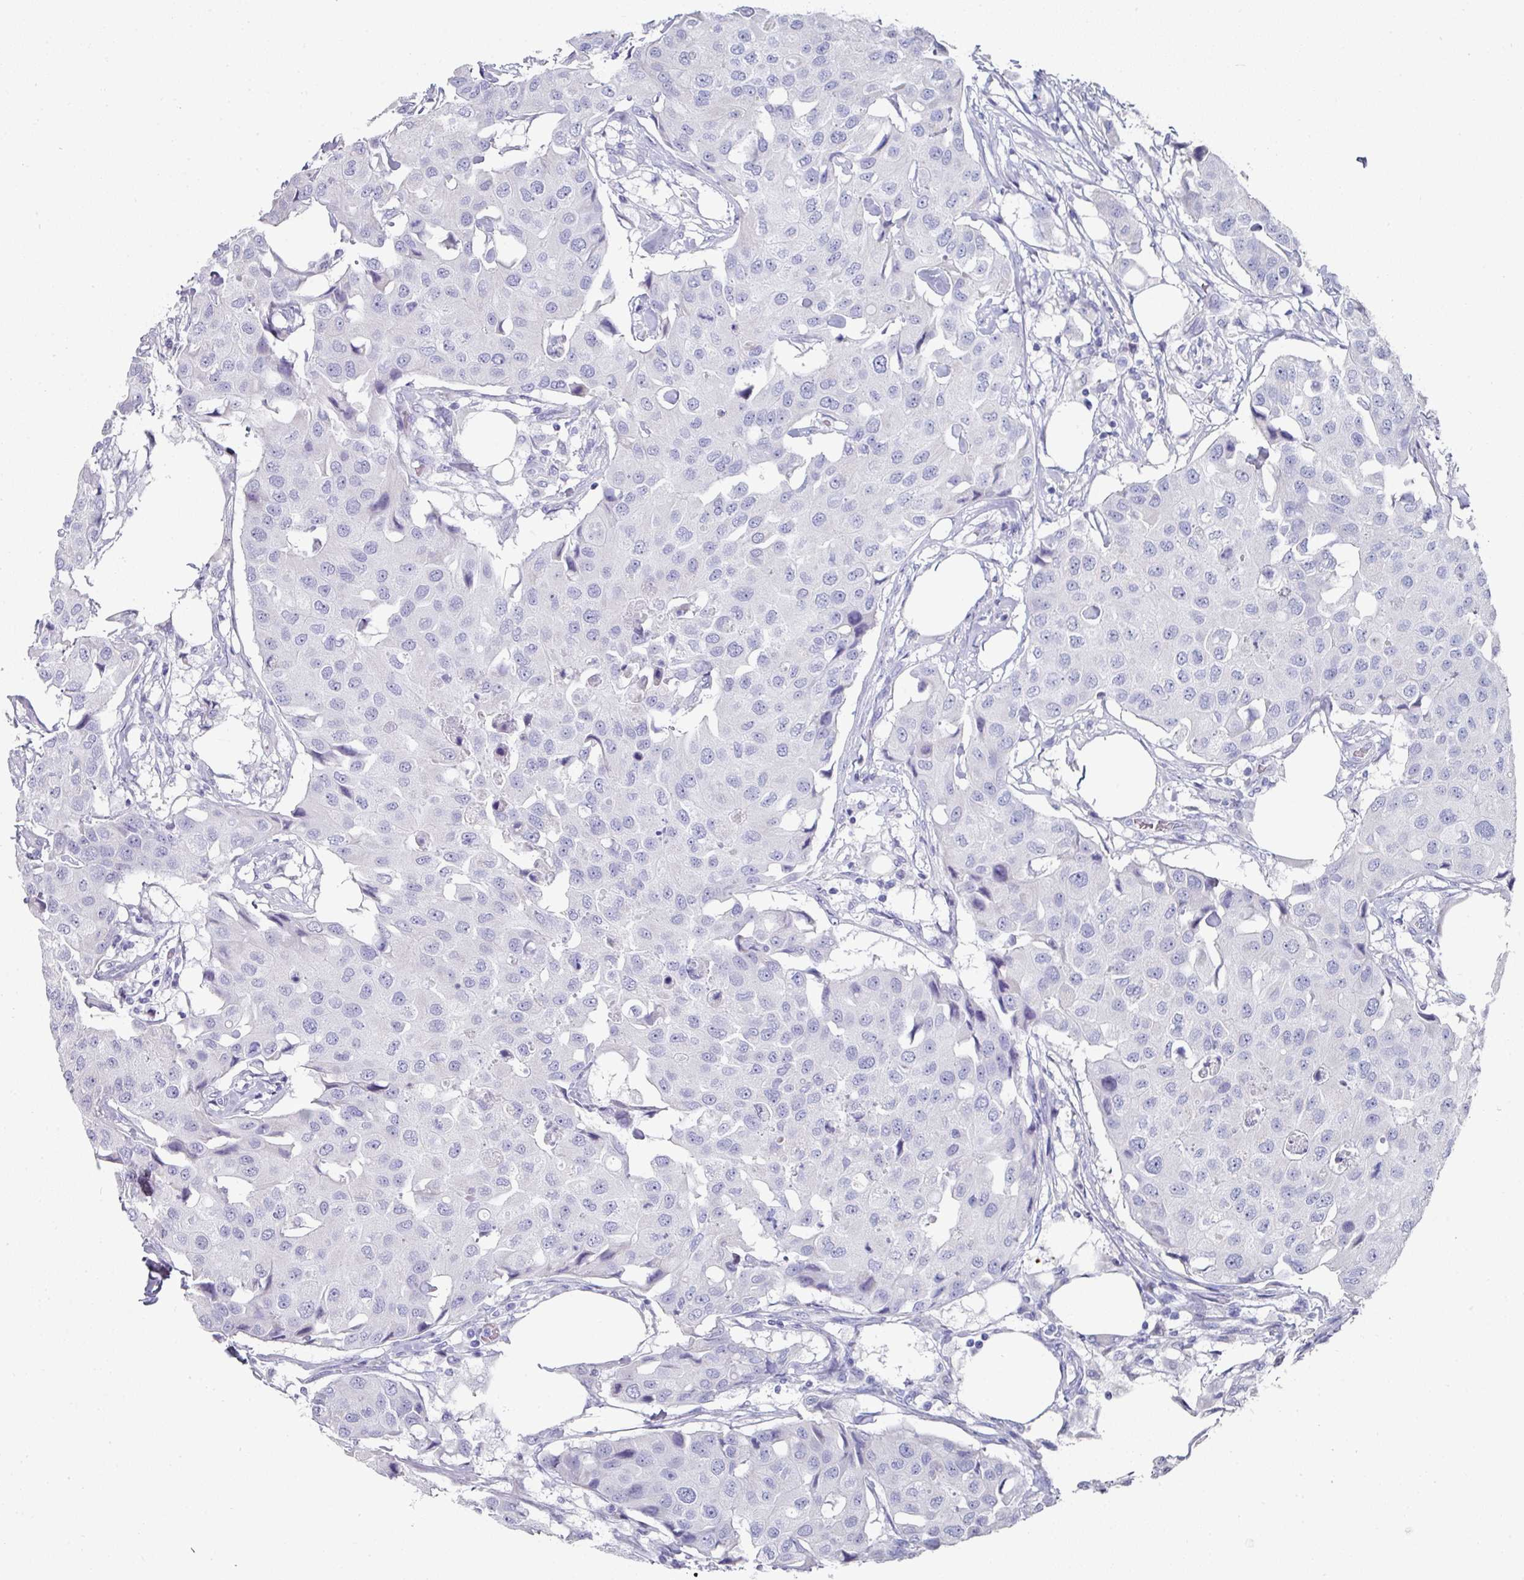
{"staining": {"intensity": "negative", "quantity": "none", "location": "none"}, "tissue": "breast cancer", "cell_type": "Tumor cells", "image_type": "cancer", "snomed": [{"axis": "morphology", "description": "Duct carcinoma"}, {"axis": "topography", "description": "Breast"}], "caption": "The immunohistochemistry photomicrograph has no significant expression in tumor cells of breast intraductal carcinoma tissue.", "gene": "SETBP1", "patient": {"sex": "female", "age": 80}}